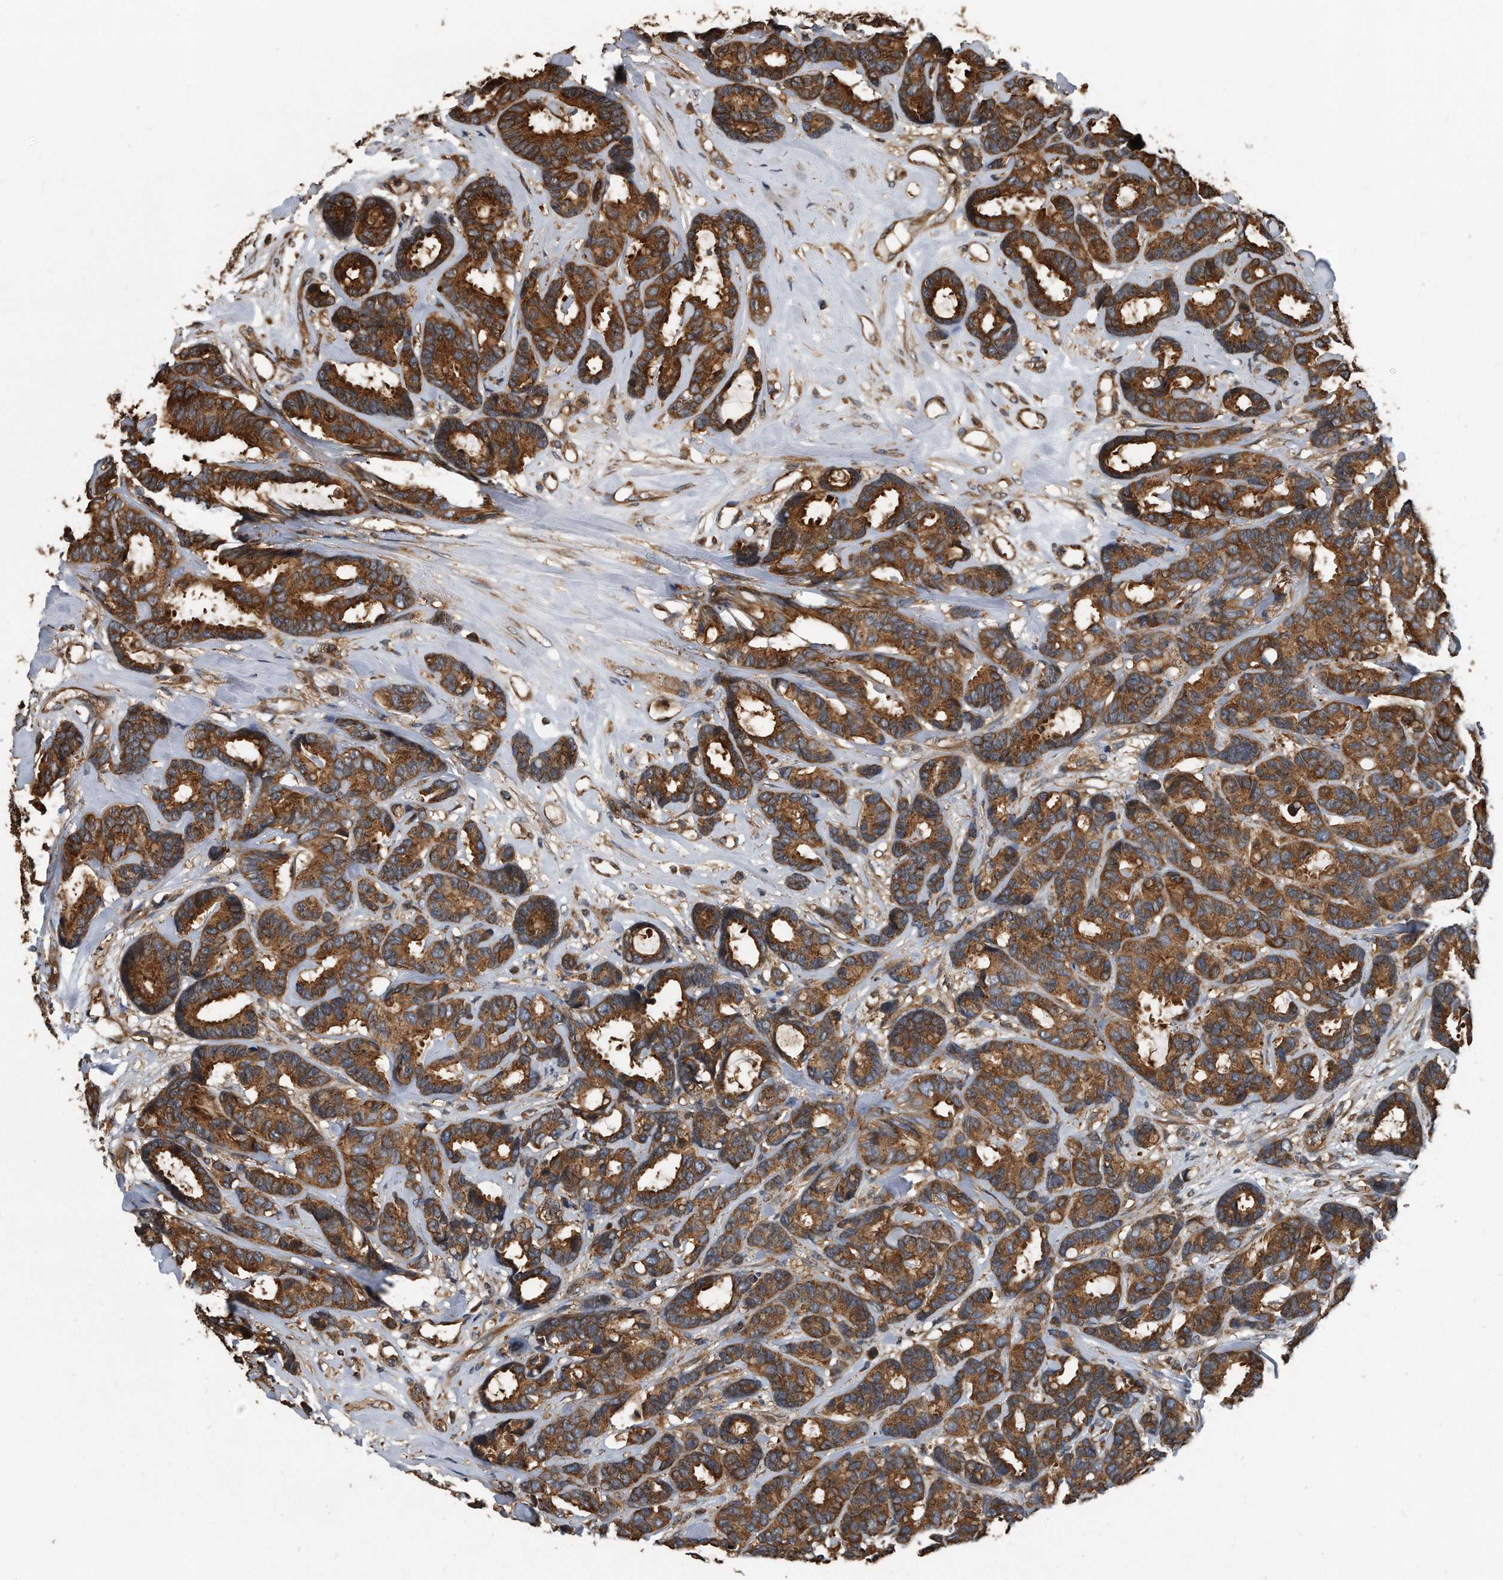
{"staining": {"intensity": "strong", "quantity": ">75%", "location": "cytoplasmic/membranous"}, "tissue": "breast cancer", "cell_type": "Tumor cells", "image_type": "cancer", "snomed": [{"axis": "morphology", "description": "Duct carcinoma"}, {"axis": "topography", "description": "Breast"}], "caption": "DAB (3,3'-diaminobenzidine) immunohistochemical staining of human breast cancer (intraductal carcinoma) demonstrates strong cytoplasmic/membranous protein positivity in about >75% of tumor cells. (DAB = brown stain, brightfield microscopy at high magnification).", "gene": "FAM136A", "patient": {"sex": "female", "age": 87}}